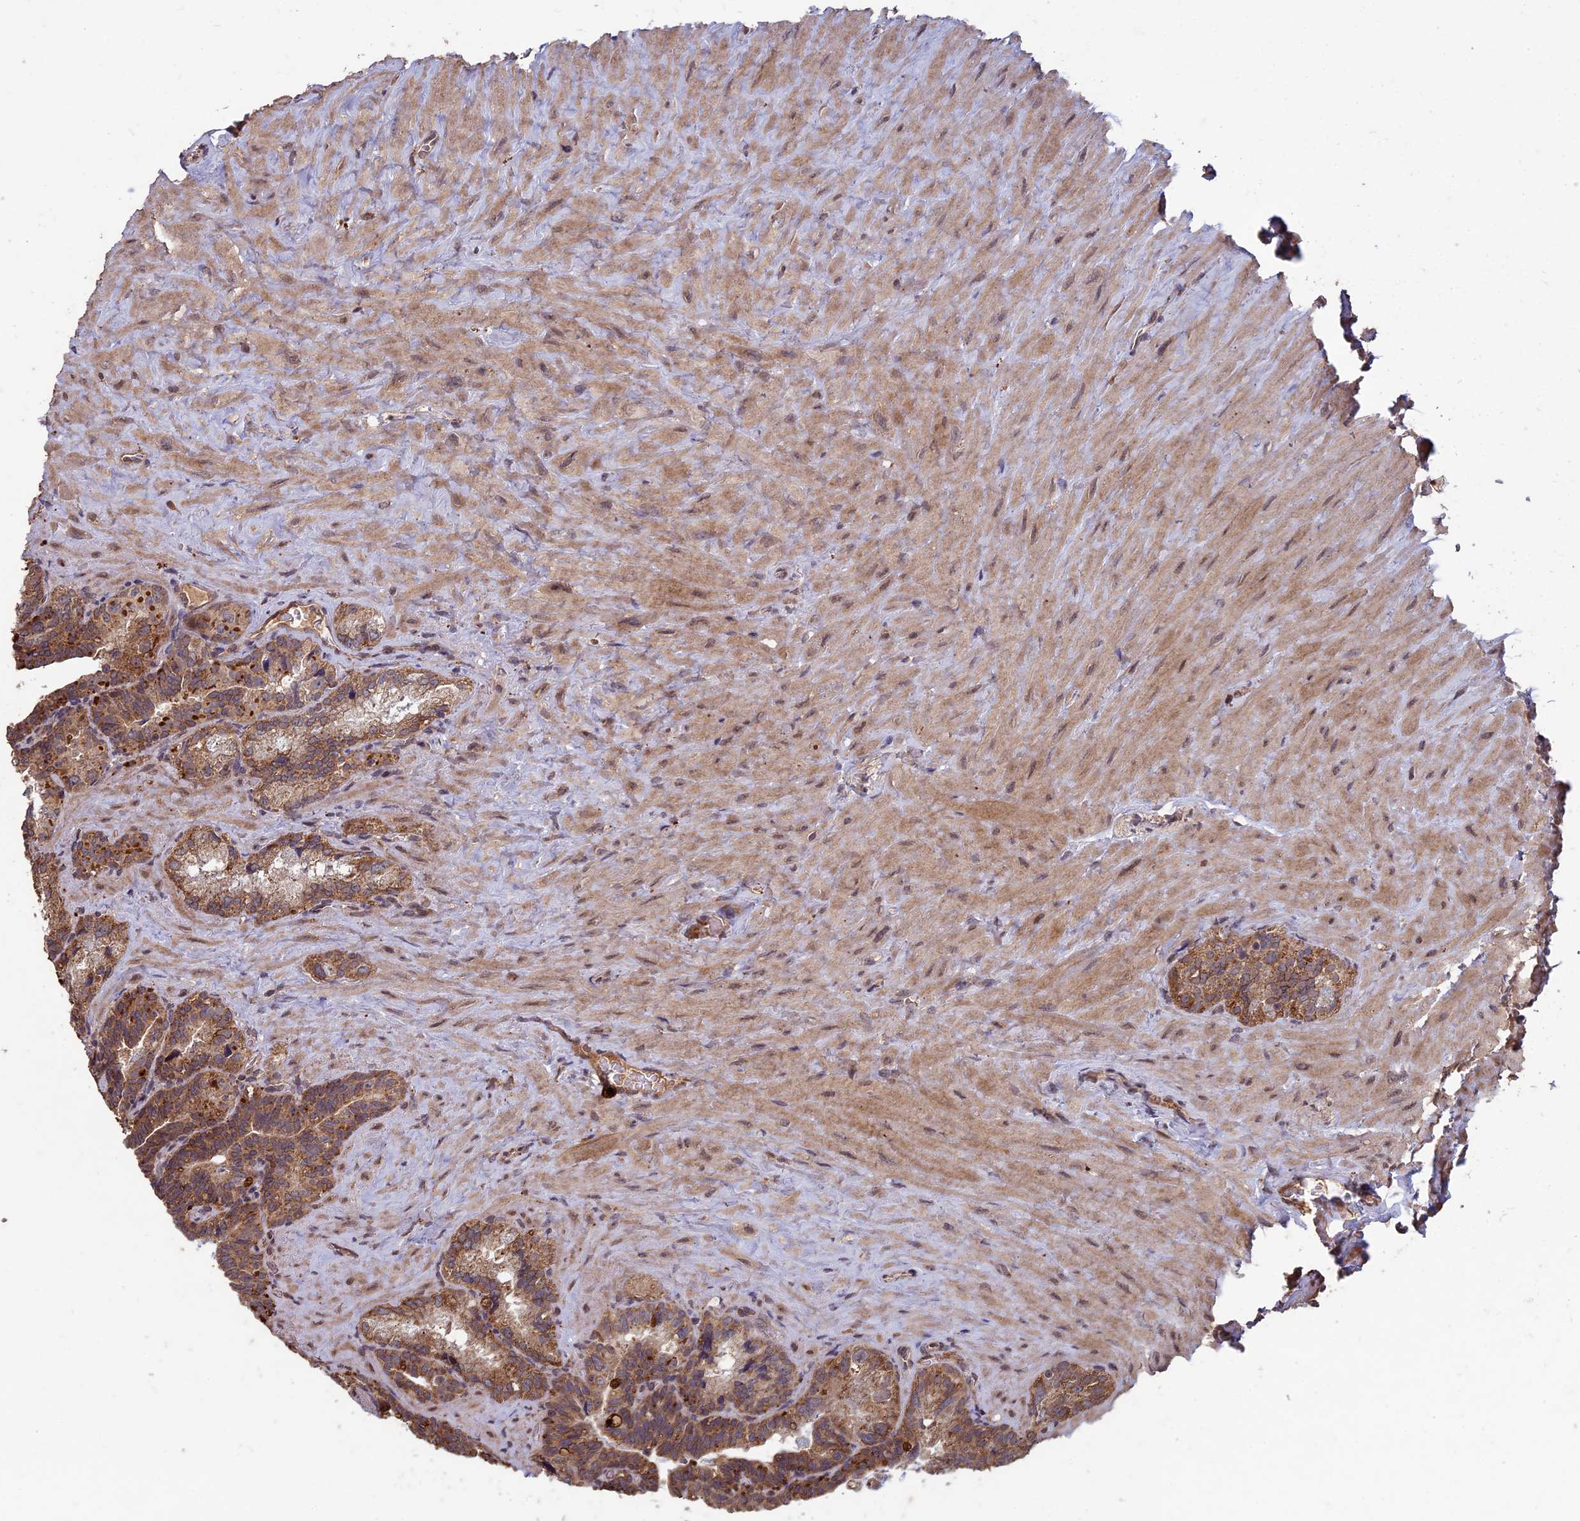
{"staining": {"intensity": "moderate", "quantity": ">75%", "location": "cytoplasmic/membranous"}, "tissue": "seminal vesicle", "cell_type": "Glandular cells", "image_type": "normal", "snomed": [{"axis": "morphology", "description": "Normal tissue, NOS"}, {"axis": "topography", "description": "Seminal veicle"}], "caption": "Immunohistochemical staining of normal seminal vesicle exhibits >75% levels of moderate cytoplasmic/membranous protein expression in about >75% of glandular cells. The staining was performed using DAB (3,3'-diaminobenzidine), with brown indicating positive protein expression. Nuclei are stained blue with hematoxylin.", "gene": "RCCD1", "patient": {"sex": "male", "age": 68}}